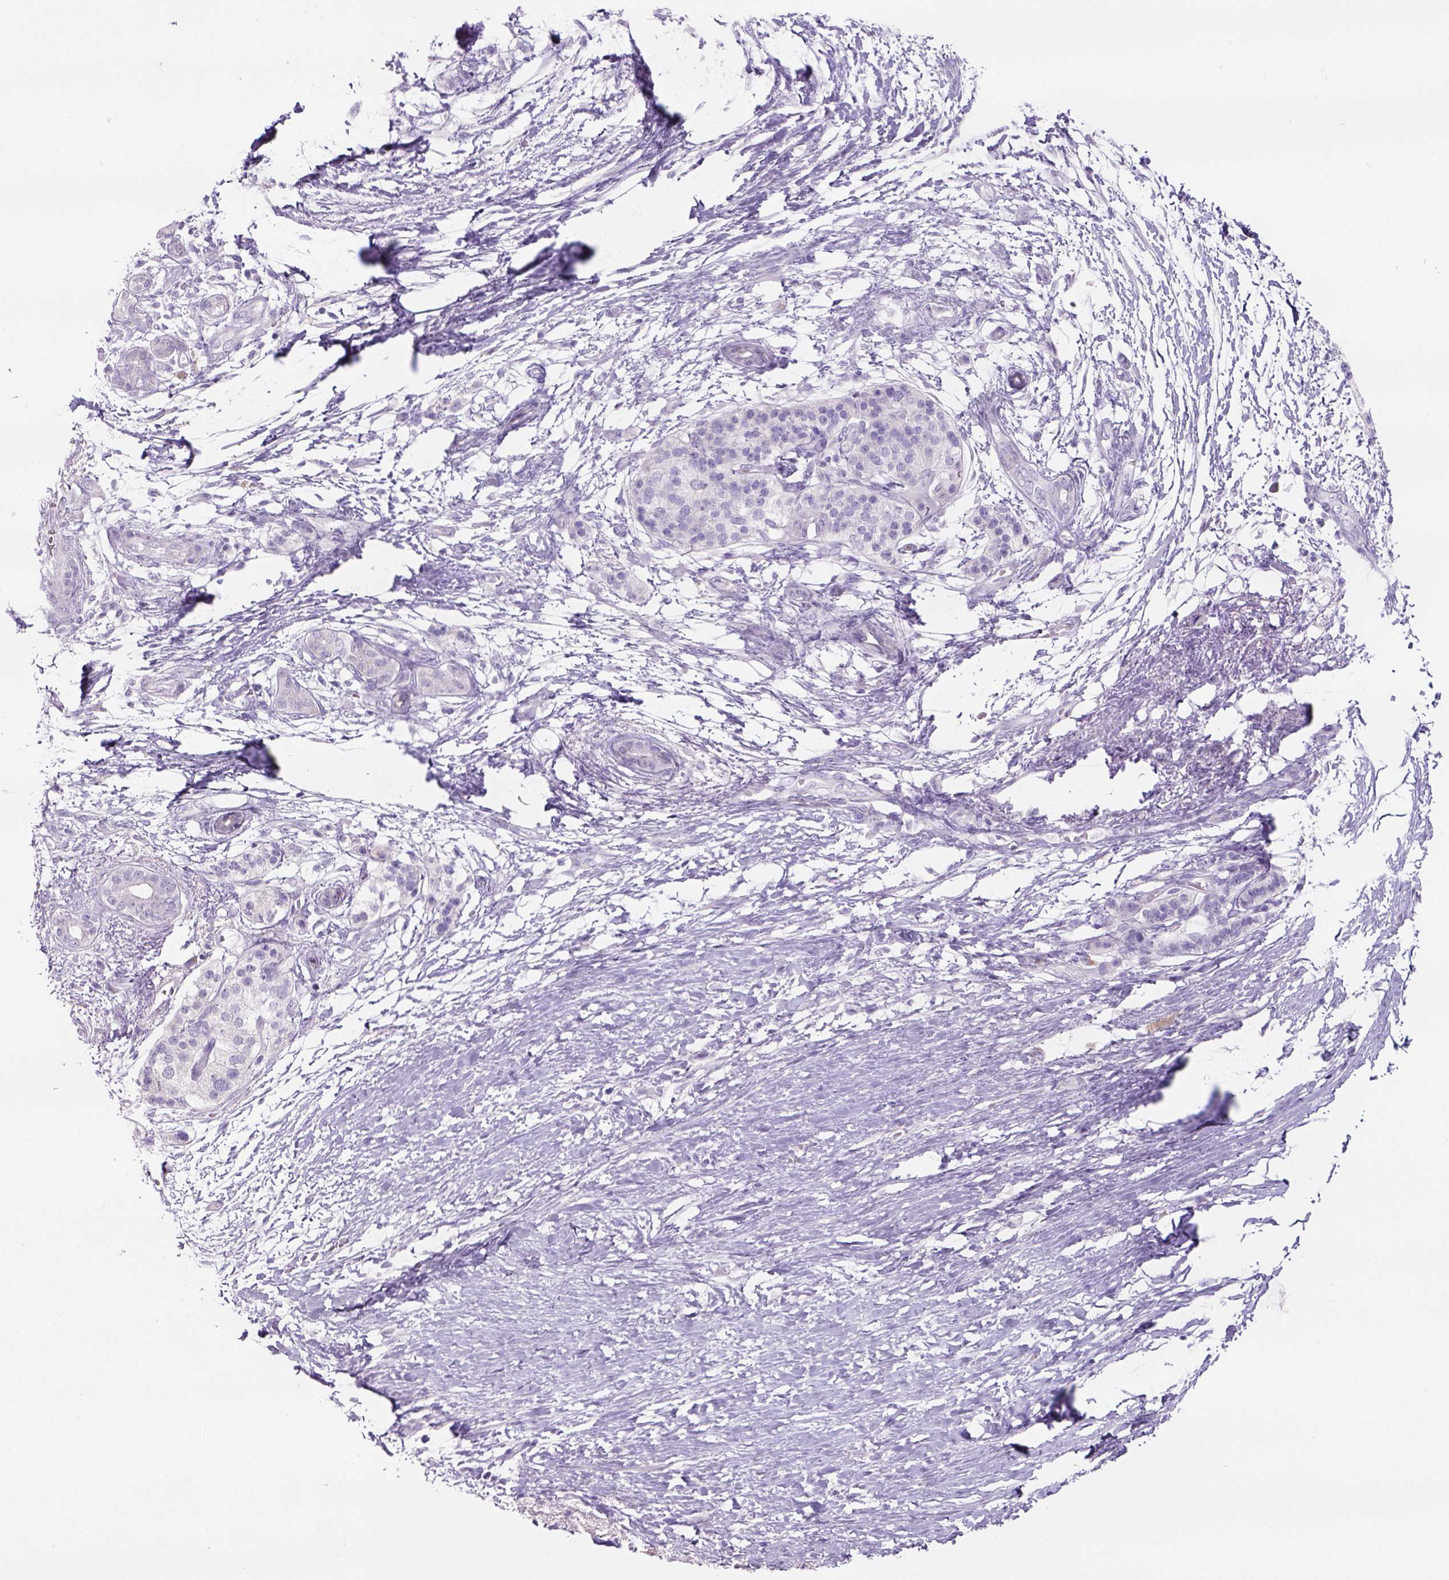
{"staining": {"intensity": "negative", "quantity": "none", "location": "none"}, "tissue": "pancreatic cancer", "cell_type": "Tumor cells", "image_type": "cancer", "snomed": [{"axis": "morphology", "description": "Adenocarcinoma, NOS"}, {"axis": "topography", "description": "Pancreas"}], "caption": "Immunohistochemical staining of adenocarcinoma (pancreatic) demonstrates no significant staining in tumor cells.", "gene": "TENM4", "patient": {"sex": "female", "age": 72}}